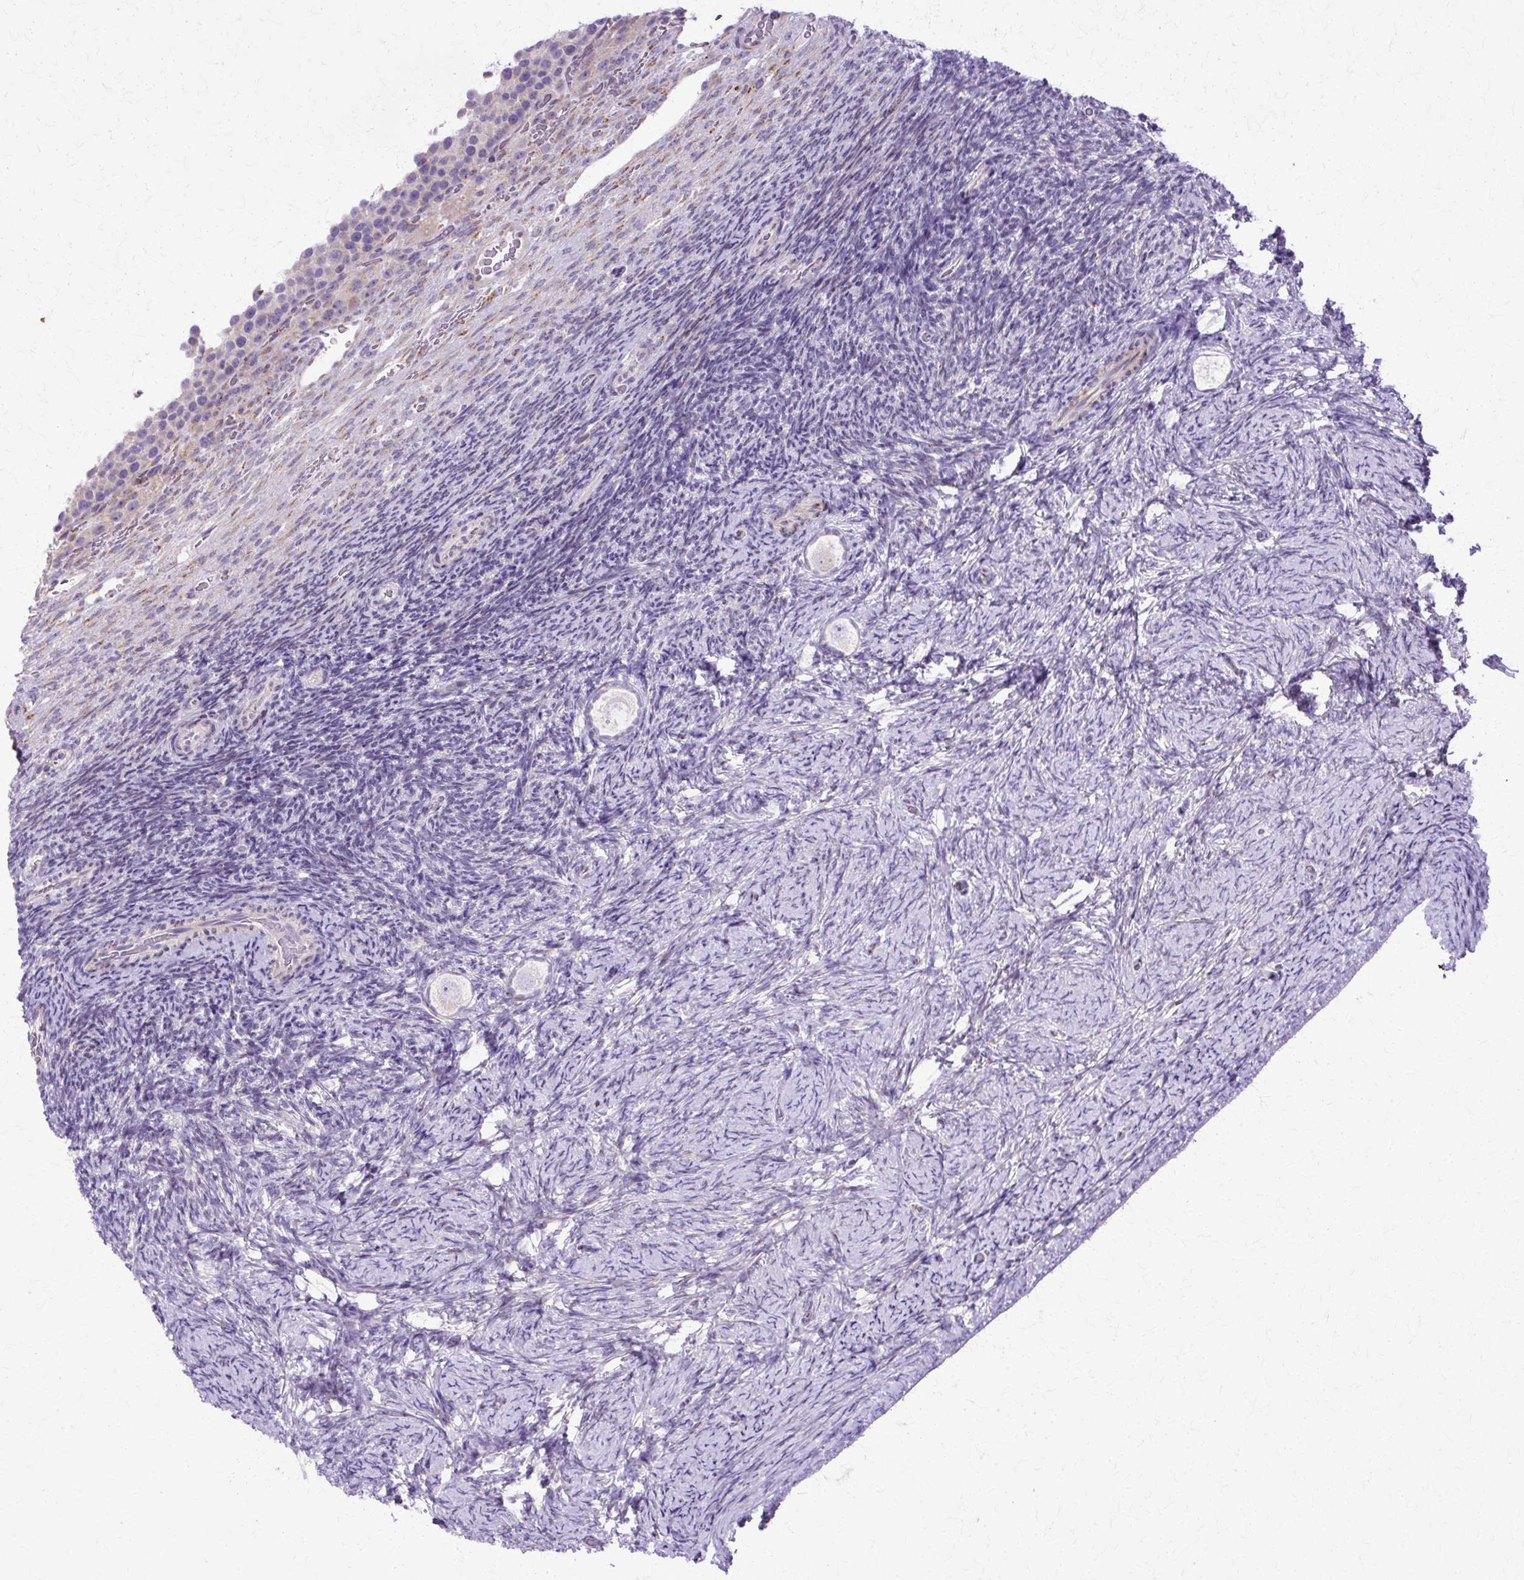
{"staining": {"intensity": "negative", "quantity": "none", "location": "none"}, "tissue": "ovary", "cell_type": "Follicle cells", "image_type": "normal", "snomed": [{"axis": "morphology", "description": "Normal tissue, NOS"}, {"axis": "topography", "description": "Ovary"}], "caption": "Micrograph shows no protein staining in follicle cells of benign ovary. (Stains: DAB (3,3'-diaminobenzidine) immunohistochemistry with hematoxylin counter stain, Microscopy: brightfield microscopy at high magnification).", "gene": "TBC1D3B", "patient": {"sex": "female", "age": 34}}